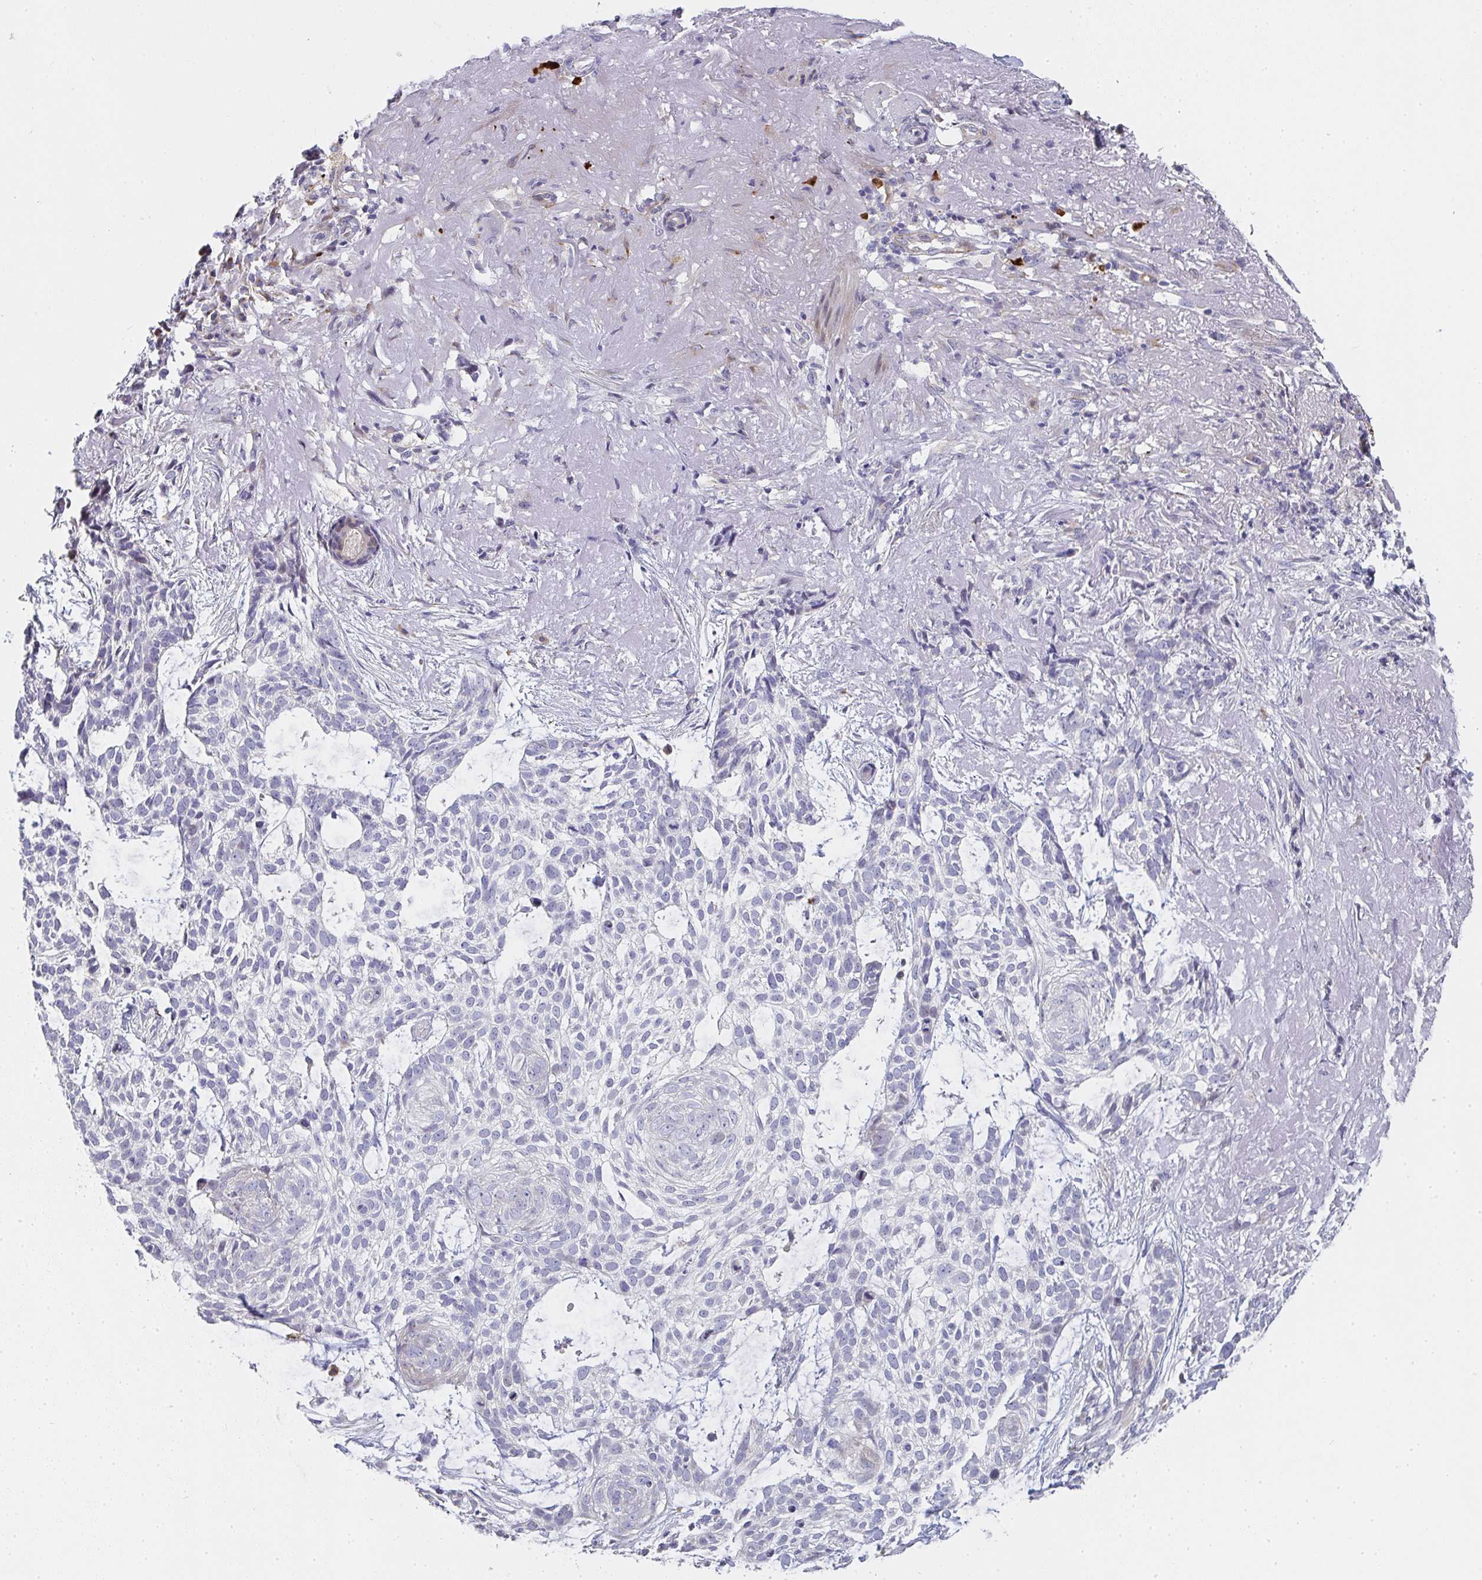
{"staining": {"intensity": "negative", "quantity": "none", "location": "none"}, "tissue": "skin cancer", "cell_type": "Tumor cells", "image_type": "cancer", "snomed": [{"axis": "morphology", "description": "Basal cell carcinoma"}, {"axis": "topography", "description": "Skin"}, {"axis": "topography", "description": "Skin of face"}], "caption": "Human skin cancer stained for a protein using immunohistochemistry reveals no positivity in tumor cells.", "gene": "ZIC3", "patient": {"sex": "female", "age": 80}}